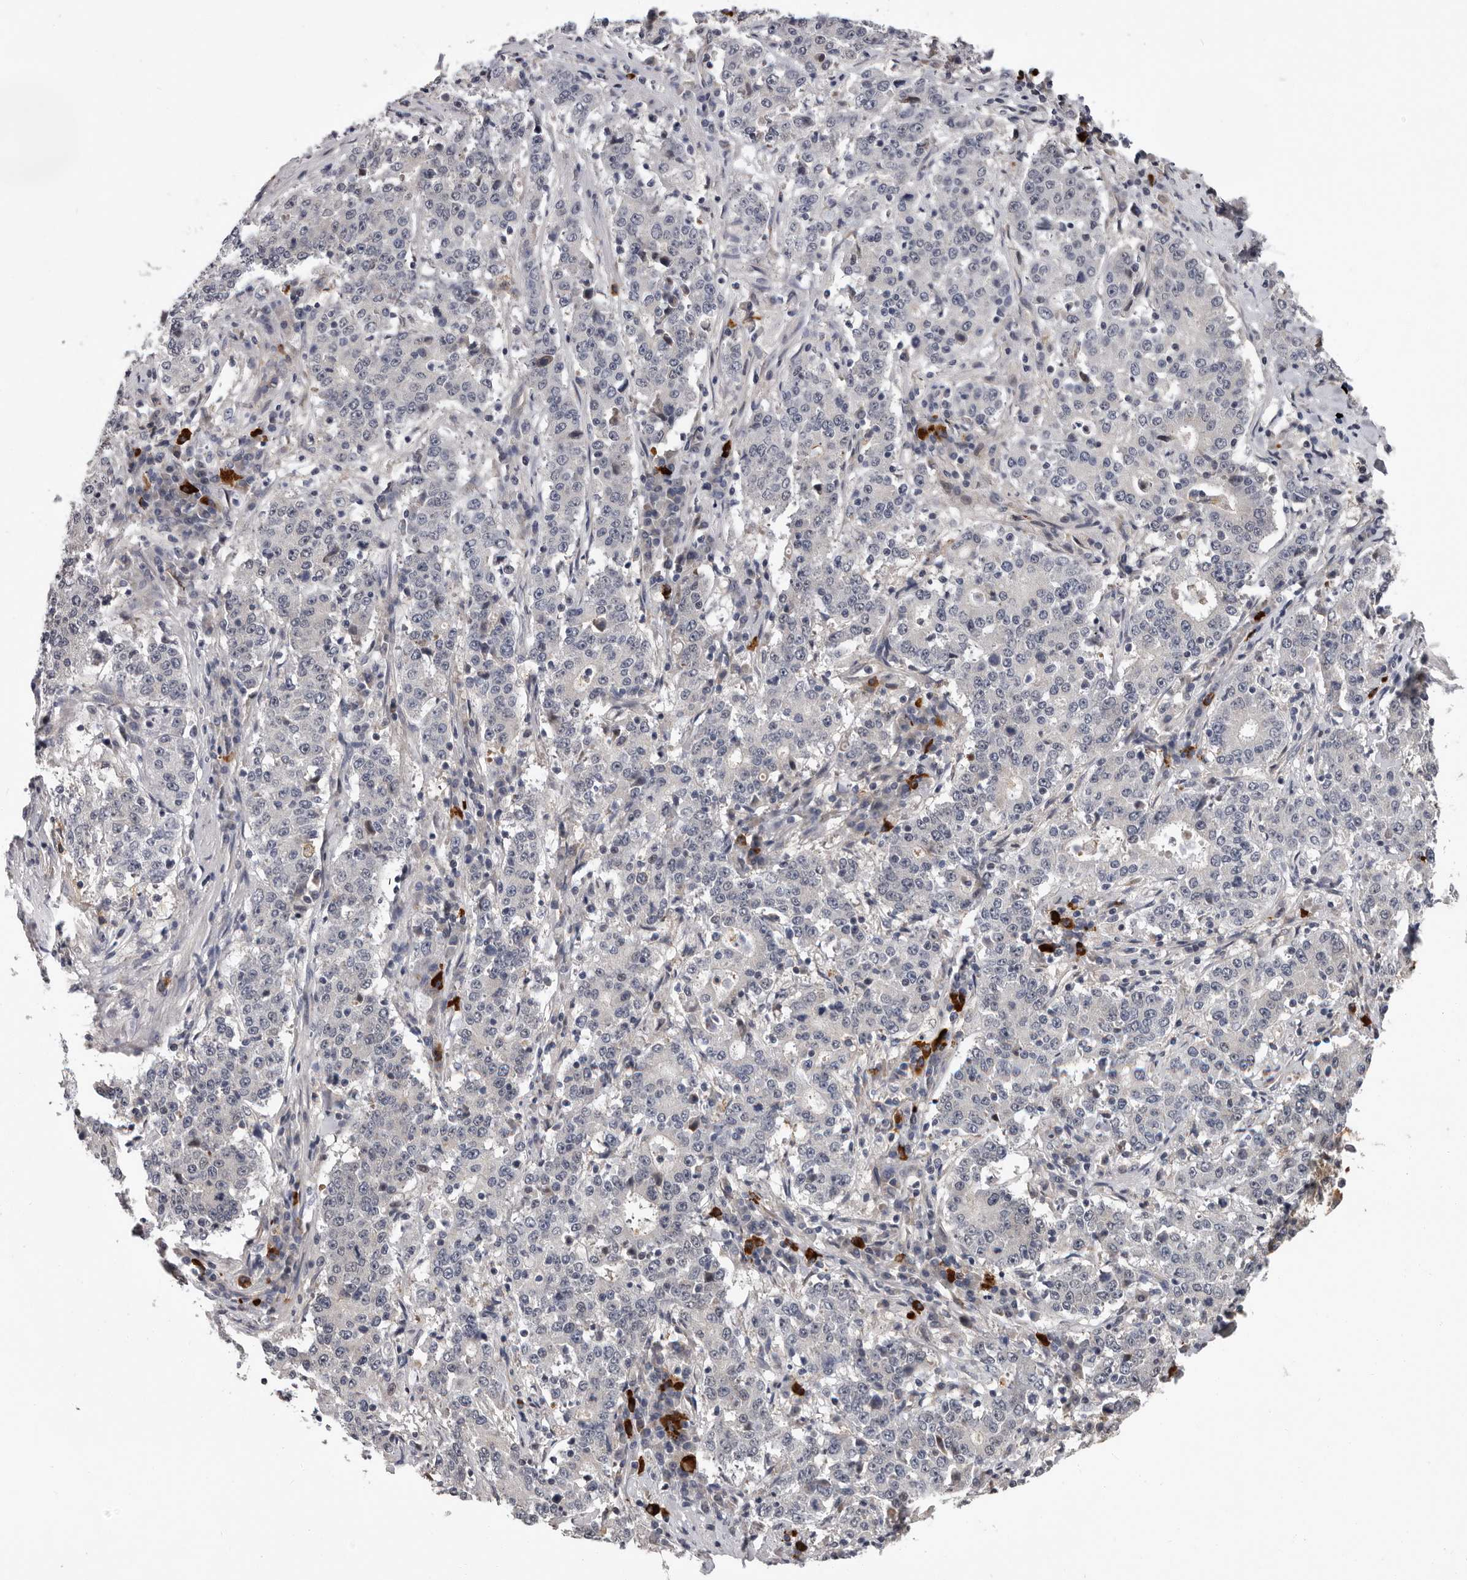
{"staining": {"intensity": "negative", "quantity": "none", "location": "none"}, "tissue": "stomach cancer", "cell_type": "Tumor cells", "image_type": "cancer", "snomed": [{"axis": "morphology", "description": "Adenocarcinoma, NOS"}, {"axis": "topography", "description": "Stomach"}], "caption": "This image is of stomach cancer (adenocarcinoma) stained with IHC to label a protein in brown with the nuclei are counter-stained blue. There is no staining in tumor cells. Brightfield microscopy of immunohistochemistry (IHC) stained with DAB (3,3'-diaminobenzidine) (brown) and hematoxylin (blue), captured at high magnification.", "gene": "MED8", "patient": {"sex": "male", "age": 59}}